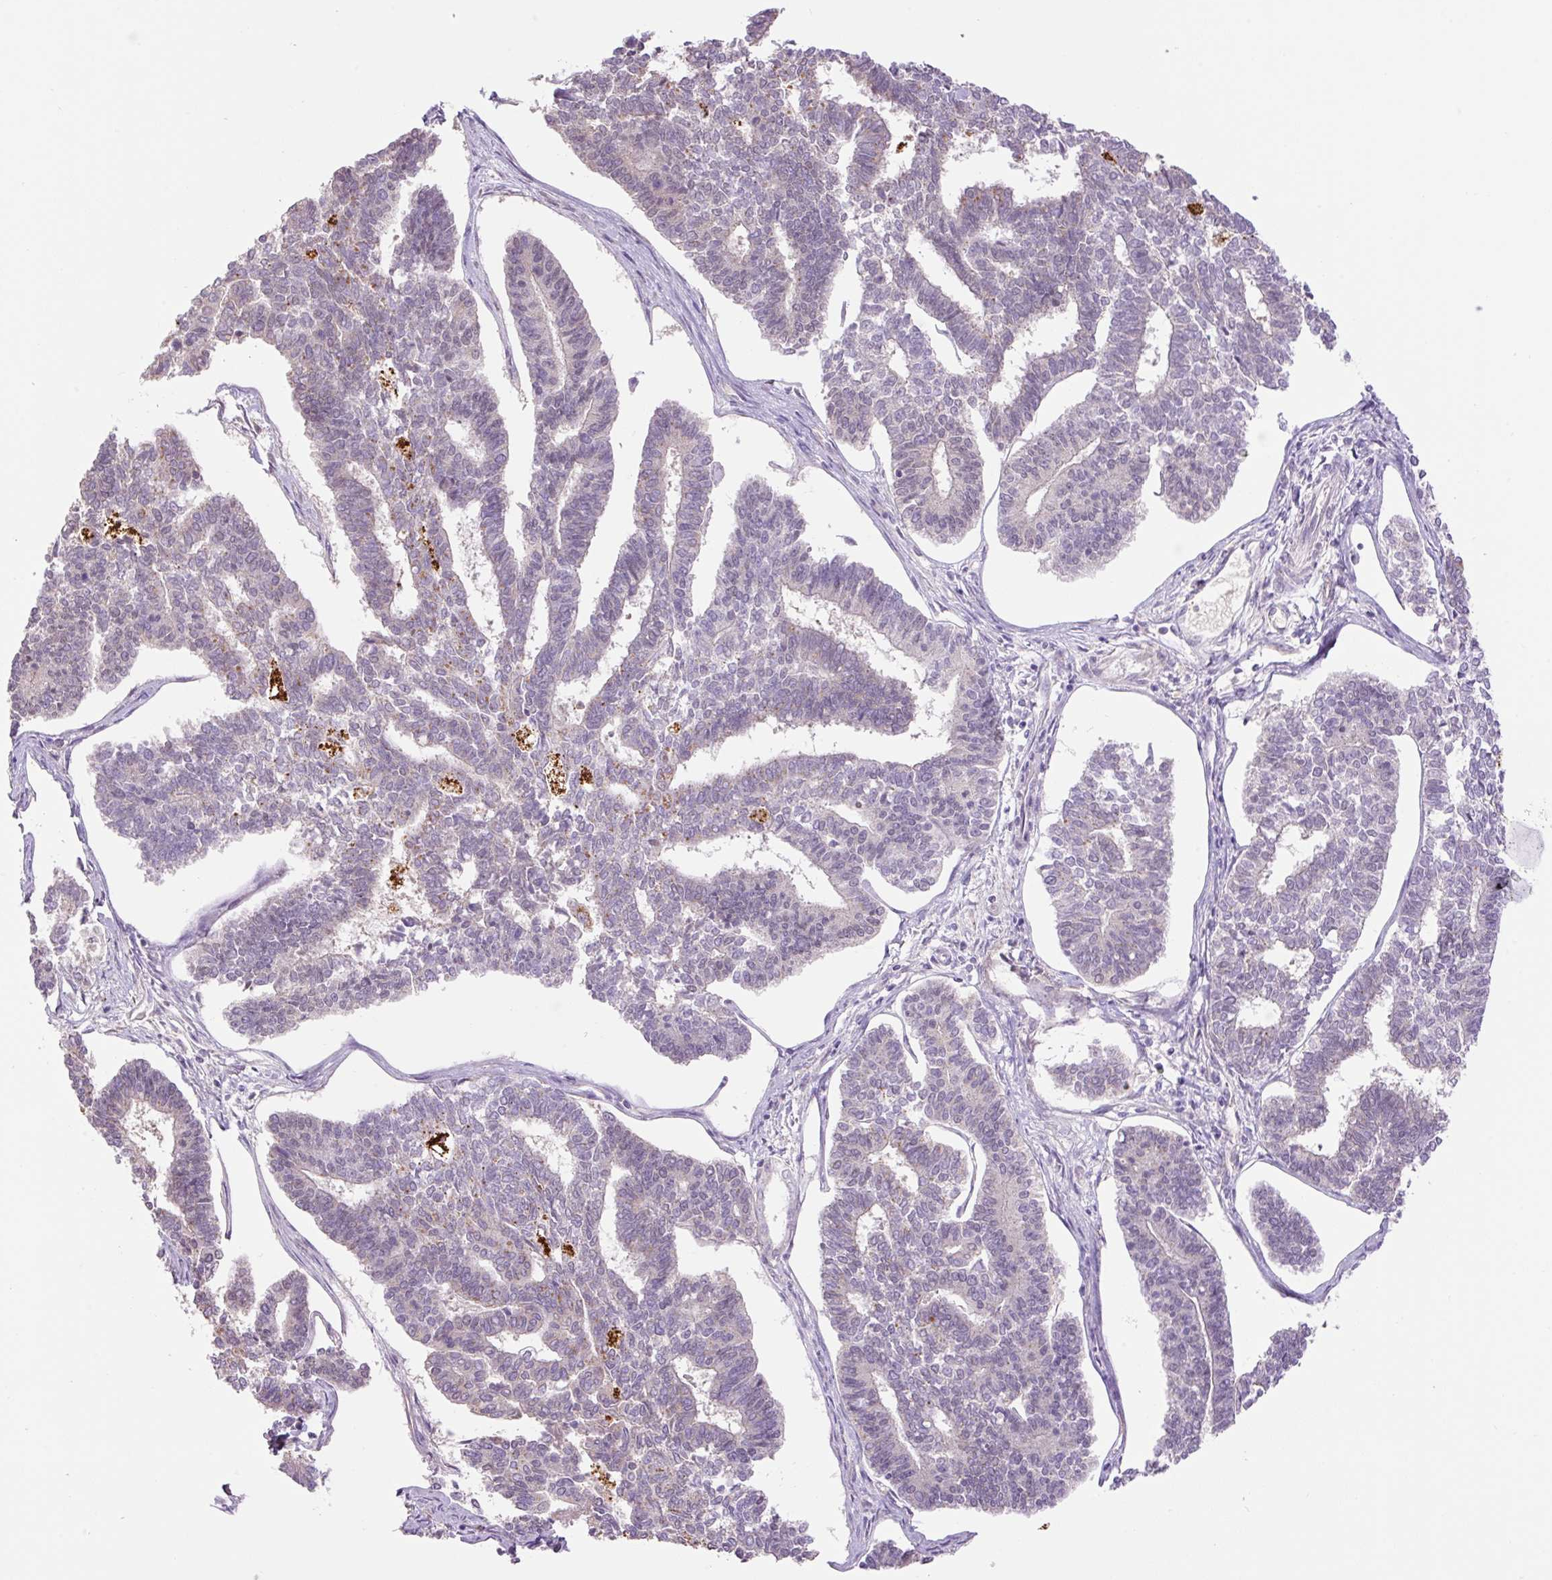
{"staining": {"intensity": "negative", "quantity": "none", "location": "none"}, "tissue": "endometrial cancer", "cell_type": "Tumor cells", "image_type": "cancer", "snomed": [{"axis": "morphology", "description": "Adenocarcinoma, NOS"}, {"axis": "topography", "description": "Endometrium"}], "caption": "Immunohistochemistry histopathology image of endometrial cancer (adenocarcinoma) stained for a protein (brown), which reveals no positivity in tumor cells. Brightfield microscopy of IHC stained with DAB (3,3'-diaminobenzidine) (brown) and hematoxylin (blue), captured at high magnification.", "gene": "HABP4", "patient": {"sex": "female", "age": 70}}